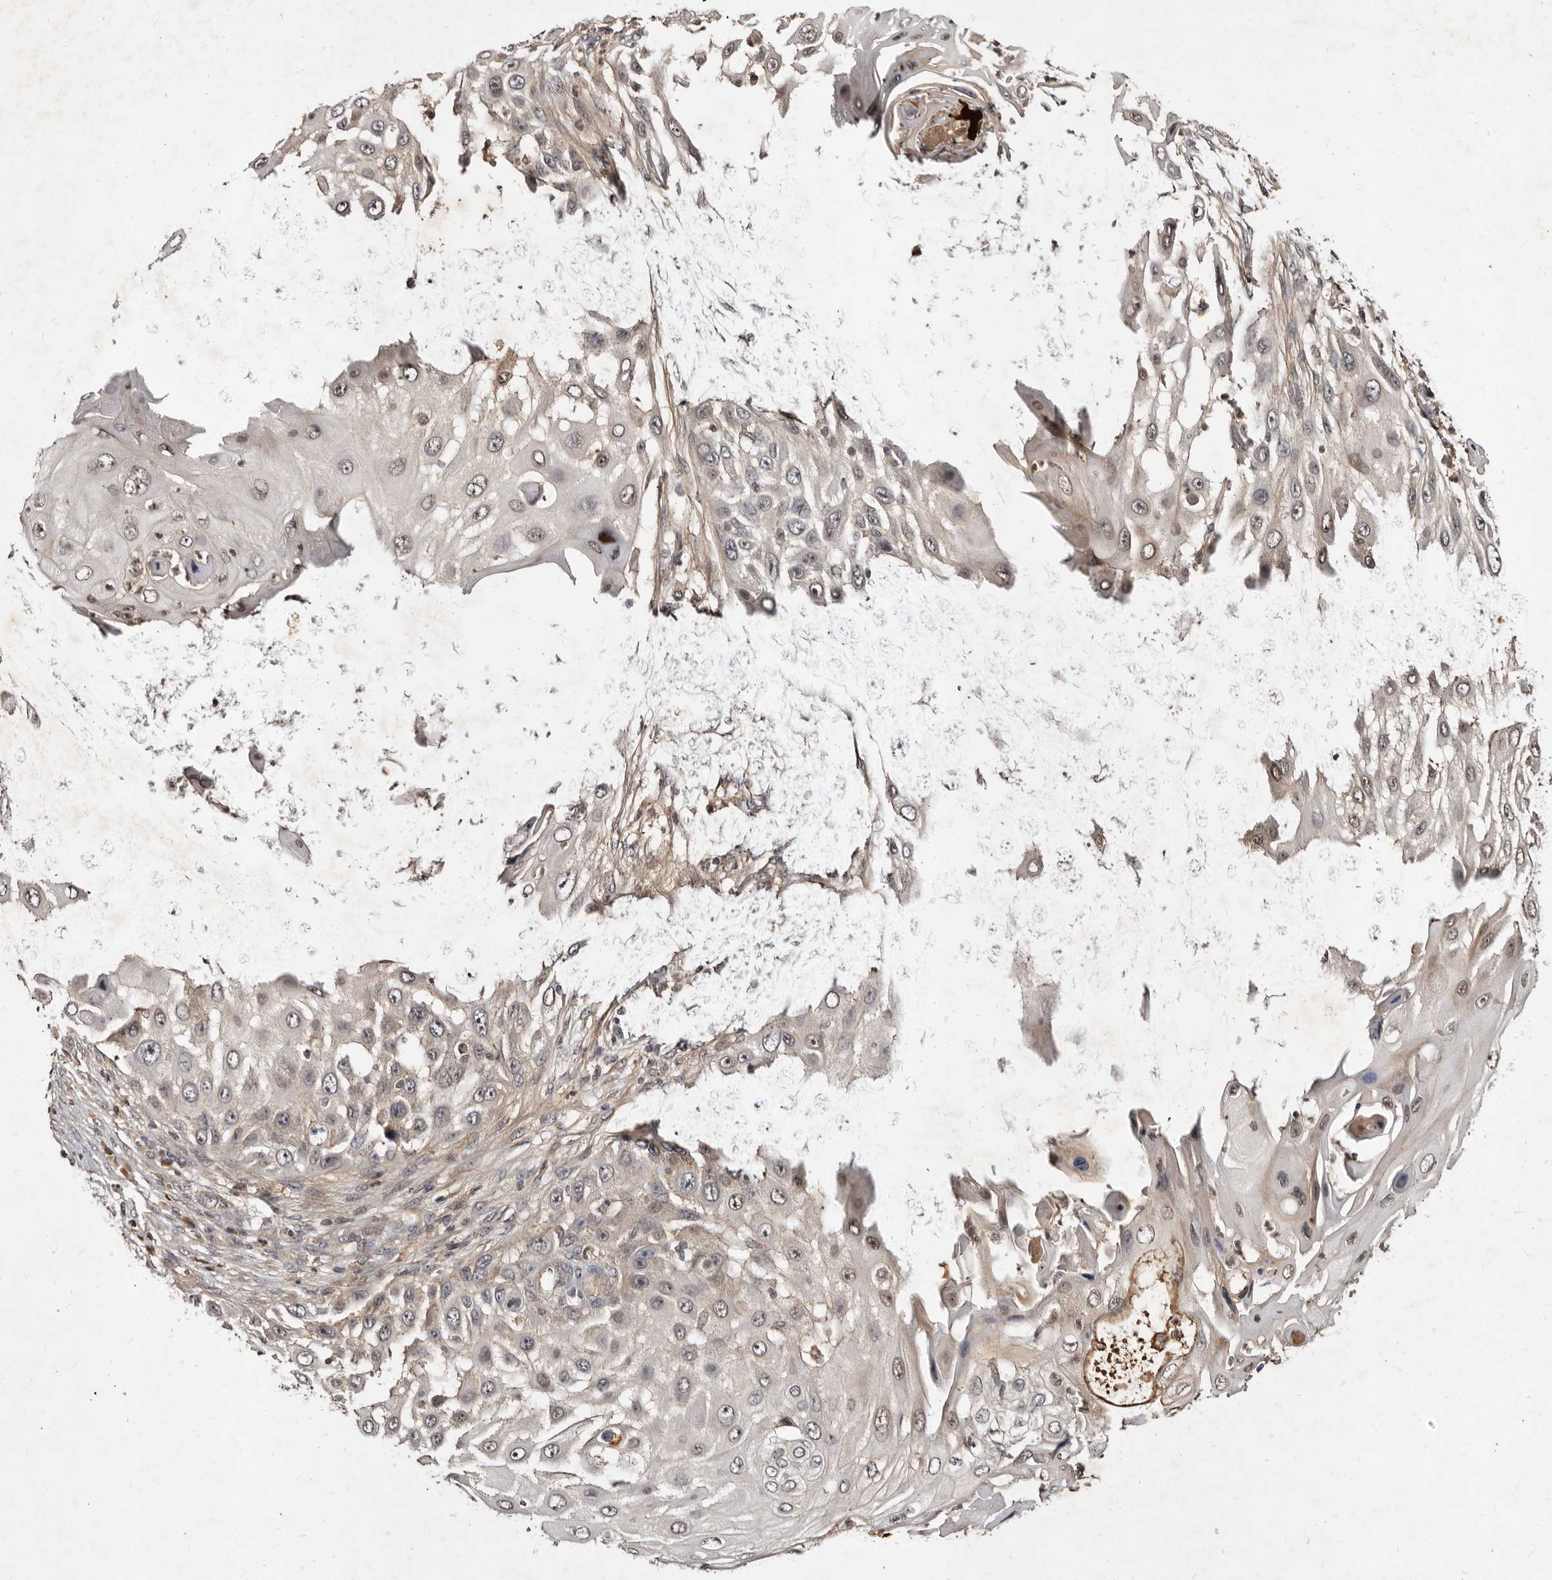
{"staining": {"intensity": "weak", "quantity": "<25%", "location": "nuclear"}, "tissue": "skin cancer", "cell_type": "Tumor cells", "image_type": "cancer", "snomed": [{"axis": "morphology", "description": "Squamous cell carcinoma, NOS"}, {"axis": "topography", "description": "Skin"}], "caption": "Tumor cells show no significant staining in skin squamous cell carcinoma. (Stains: DAB (3,3'-diaminobenzidine) immunohistochemistry with hematoxylin counter stain, Microscopy: brightfield microscopy at high magnification).", "gene": "LCORL", "patient": {"sex": "female", "age": 44}}